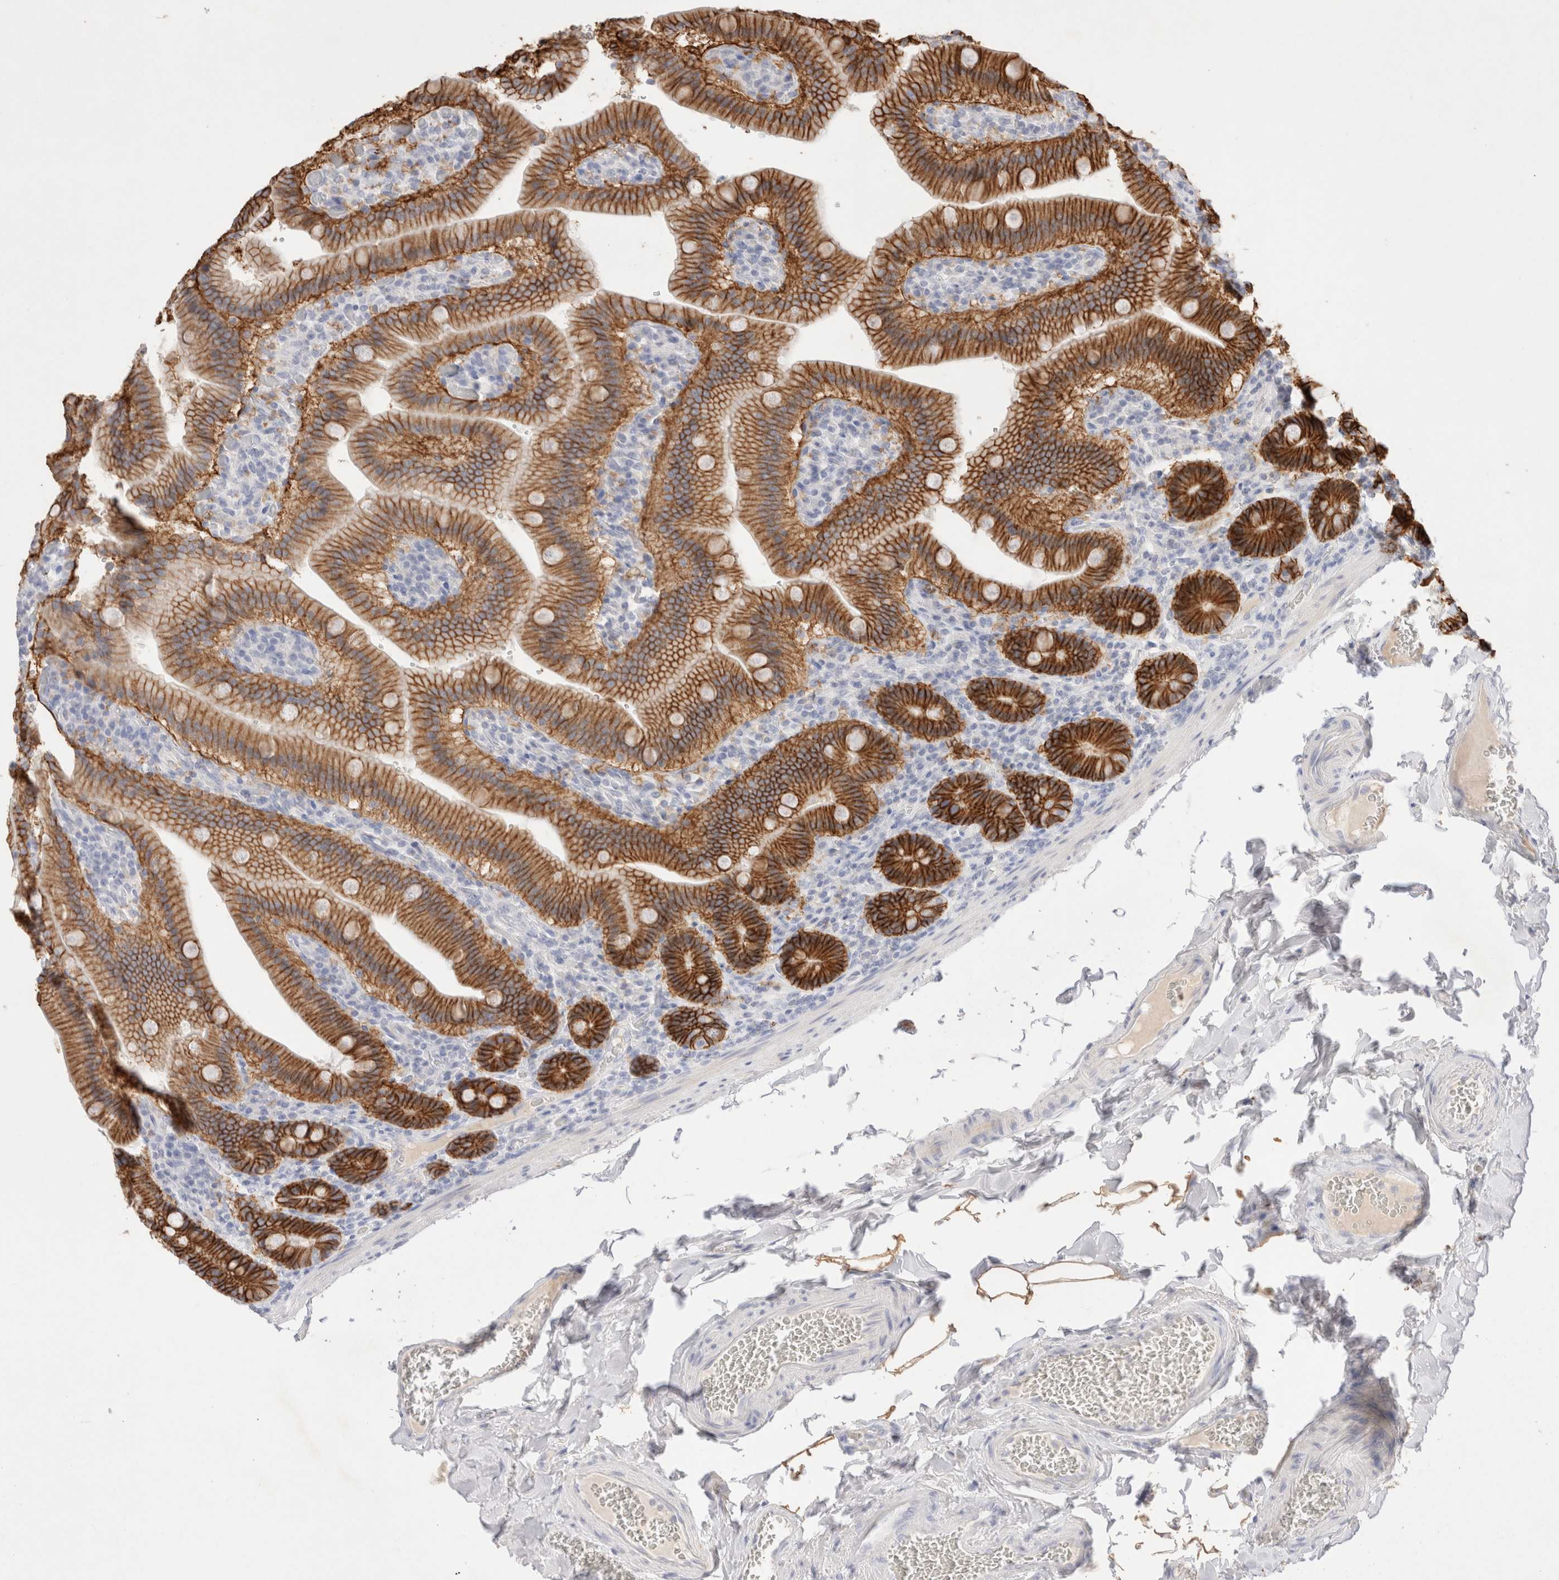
{"staining": {"intensity": "strong", "quantity": ">75%", "location": "cytoplasmic/membranous"}, "tissue": "duodenum", "cell_type": "Glandular cells", "image_type": "normal", "snomed": [{"axis": "morphology", "description": "Normal tissue, NOS"}, {"axis": "topography", "description": "Duodenum"}], "caption": "DAB (3,3'-diaminobenzidine) immunohistochemical staining of unremarkable human duodenum demonstrates strong cytoplasmic/membranous protein positivity in approximately >75% of glandular cells. (Stains: DAB (3,3'-diaminobenzidine) in brown, nuclei in blue, Microscopy: brightfield microscopy at high magnification).", "gene": "EPCAM", "patient": {"sex": "female", "age": 62}}